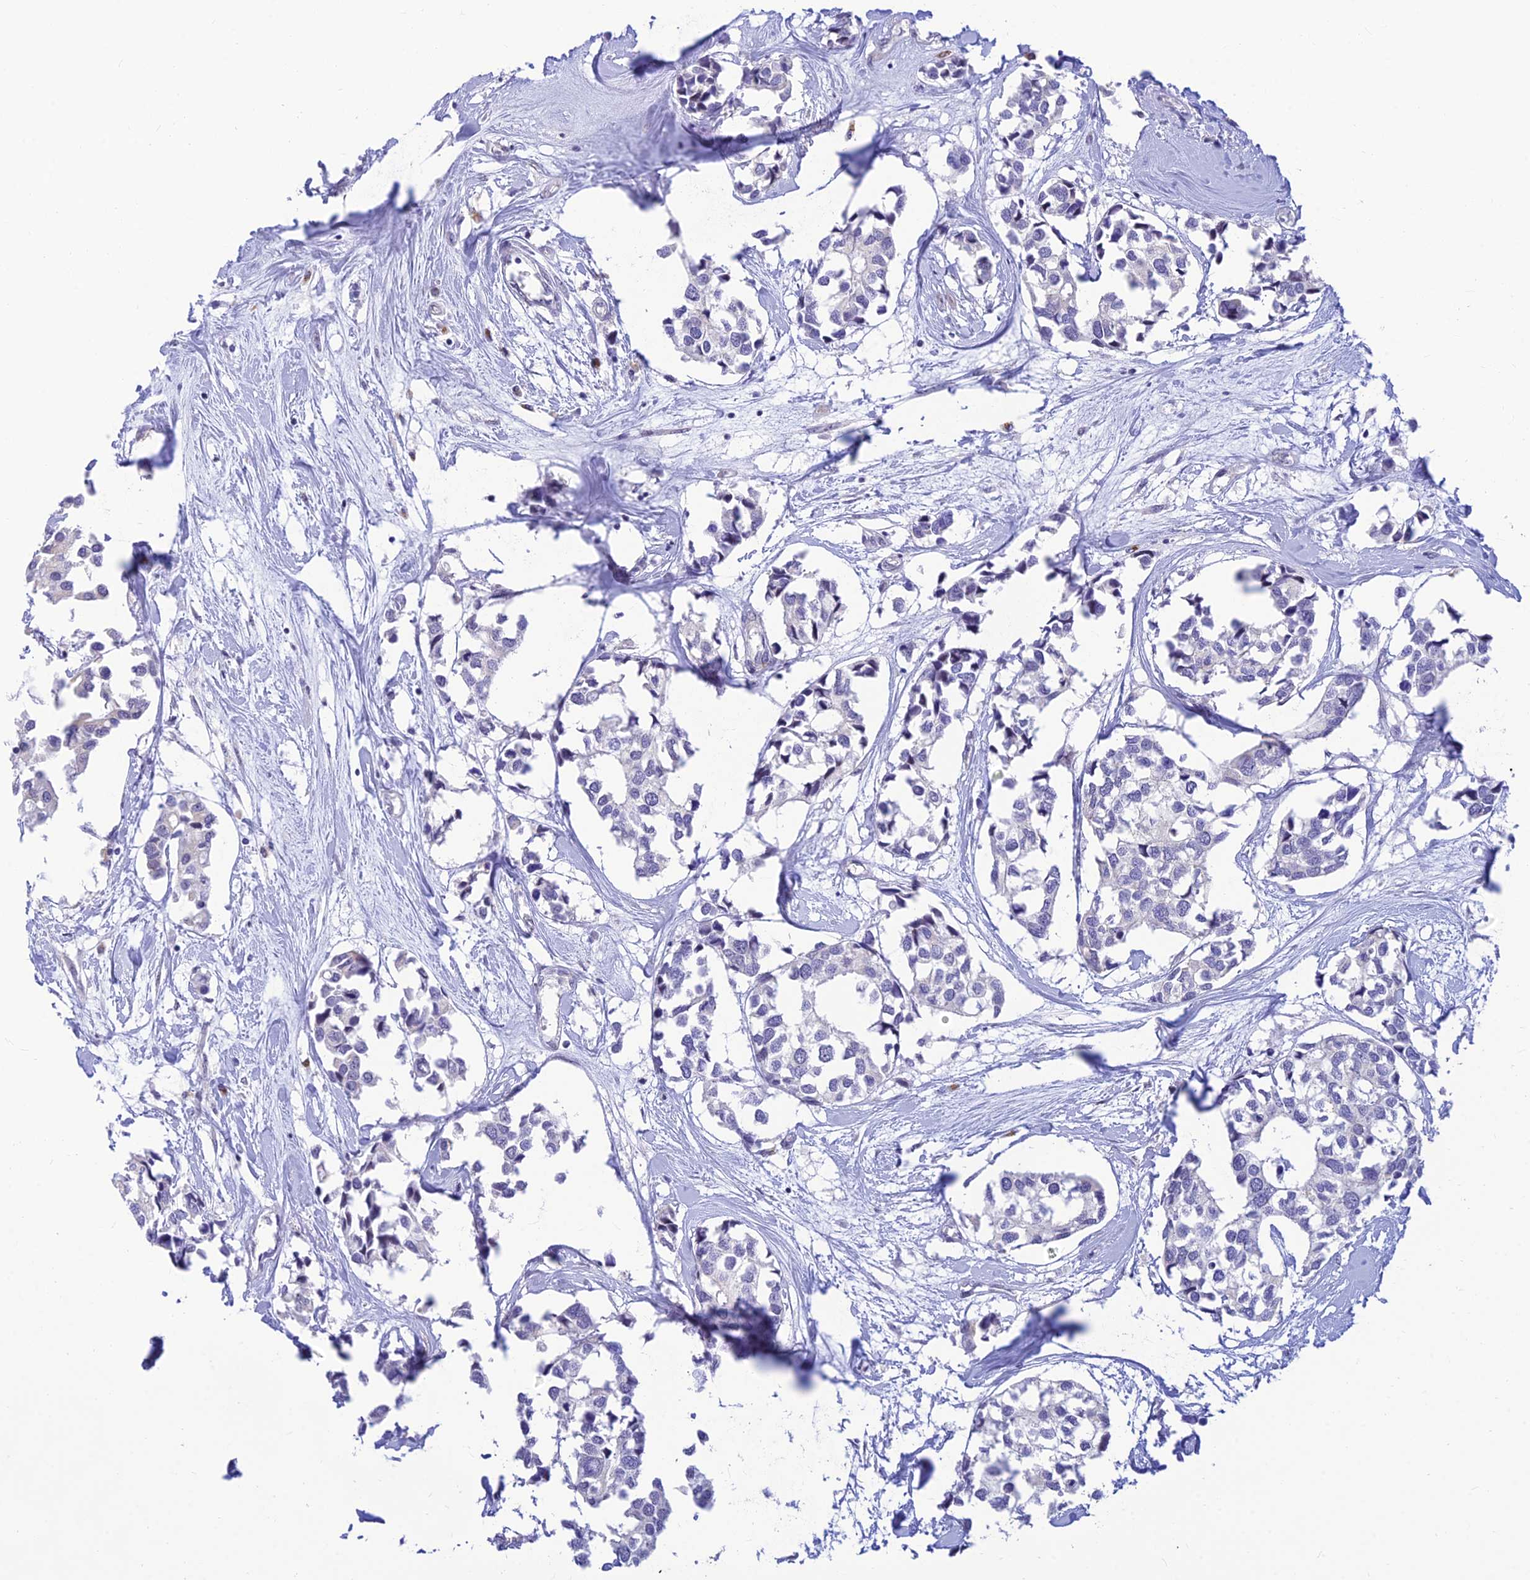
{"staining": {"intensity": "negative", "quantity": "none", "location": "none"}, "tissue": "breast cancer", "cell_type": "Tumor cells", "image_type": "cancer", "snomed": [{"axis": "morphology", "description": "Duct carcinoma"}, {"axis": "topography", "description": "Breast"}], "caption": "This micrograph is of breast intraductal carcinoma stained with immunohistochemistry to label a protein in brown with the nuclei are counter-stained blue. There is no staining in tumor cells.", "gene": "INKA1", "patient": {"sex": "female", "age": 83}}